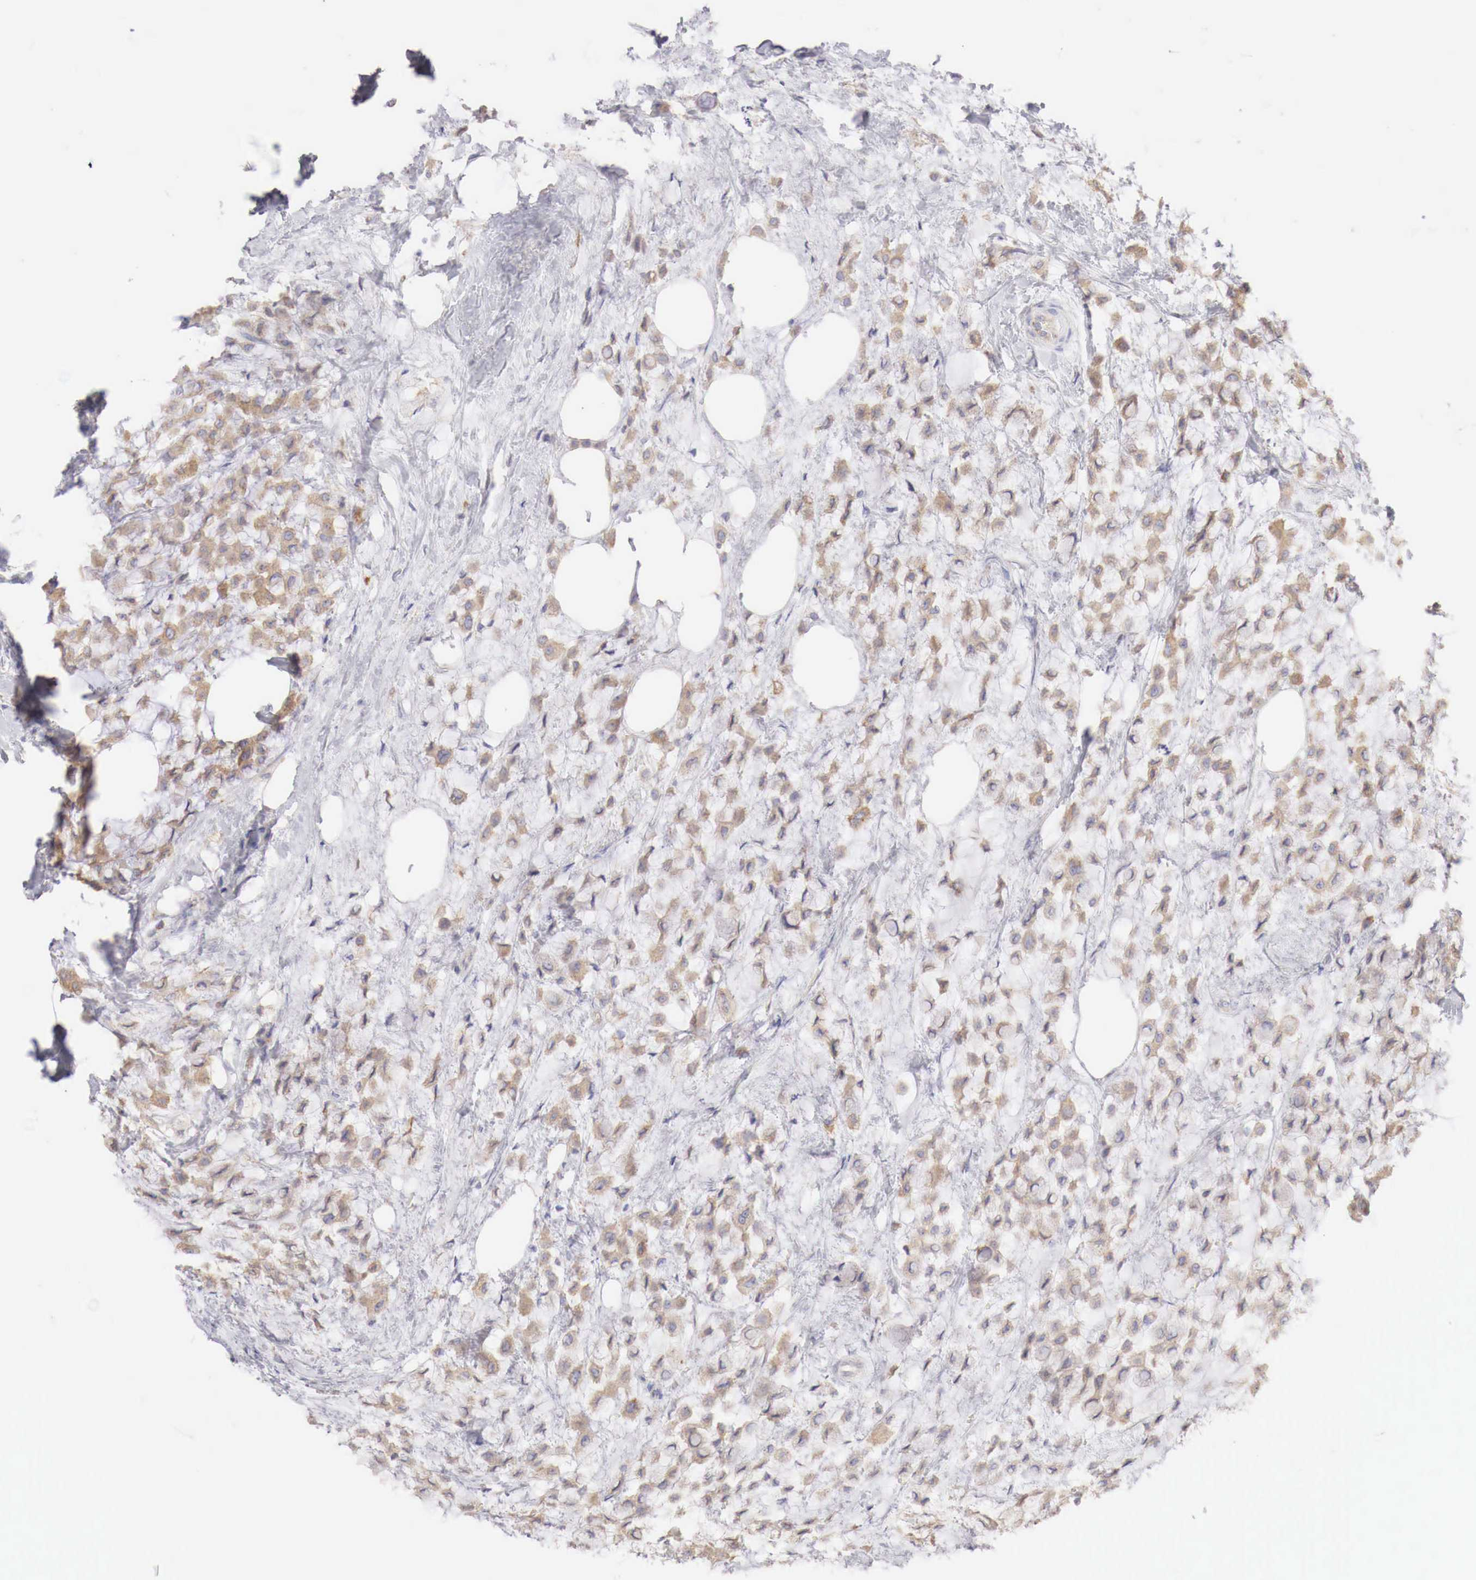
{"staining": {"intensity": "weak", "quantity": ">75%", "location": "cytoplasmic/membranous"}, "tissue": "breast cancer", "cell_type": "Tumor cells", "image_type": "cancer", "snomed": [{"axis": "morphology", "description": "Lobular carcinoma"}, {"axis": "topography", "description": "Breast"}], "caption": "Breast lobular carcinoma was stained to show a protein in brown. There is low levels of weak cytoplasmic/membranous positivity in approximately >75% of tumor cells.", "gene": "NSDHL", "patient": {"sex": "female", "age": 85}}